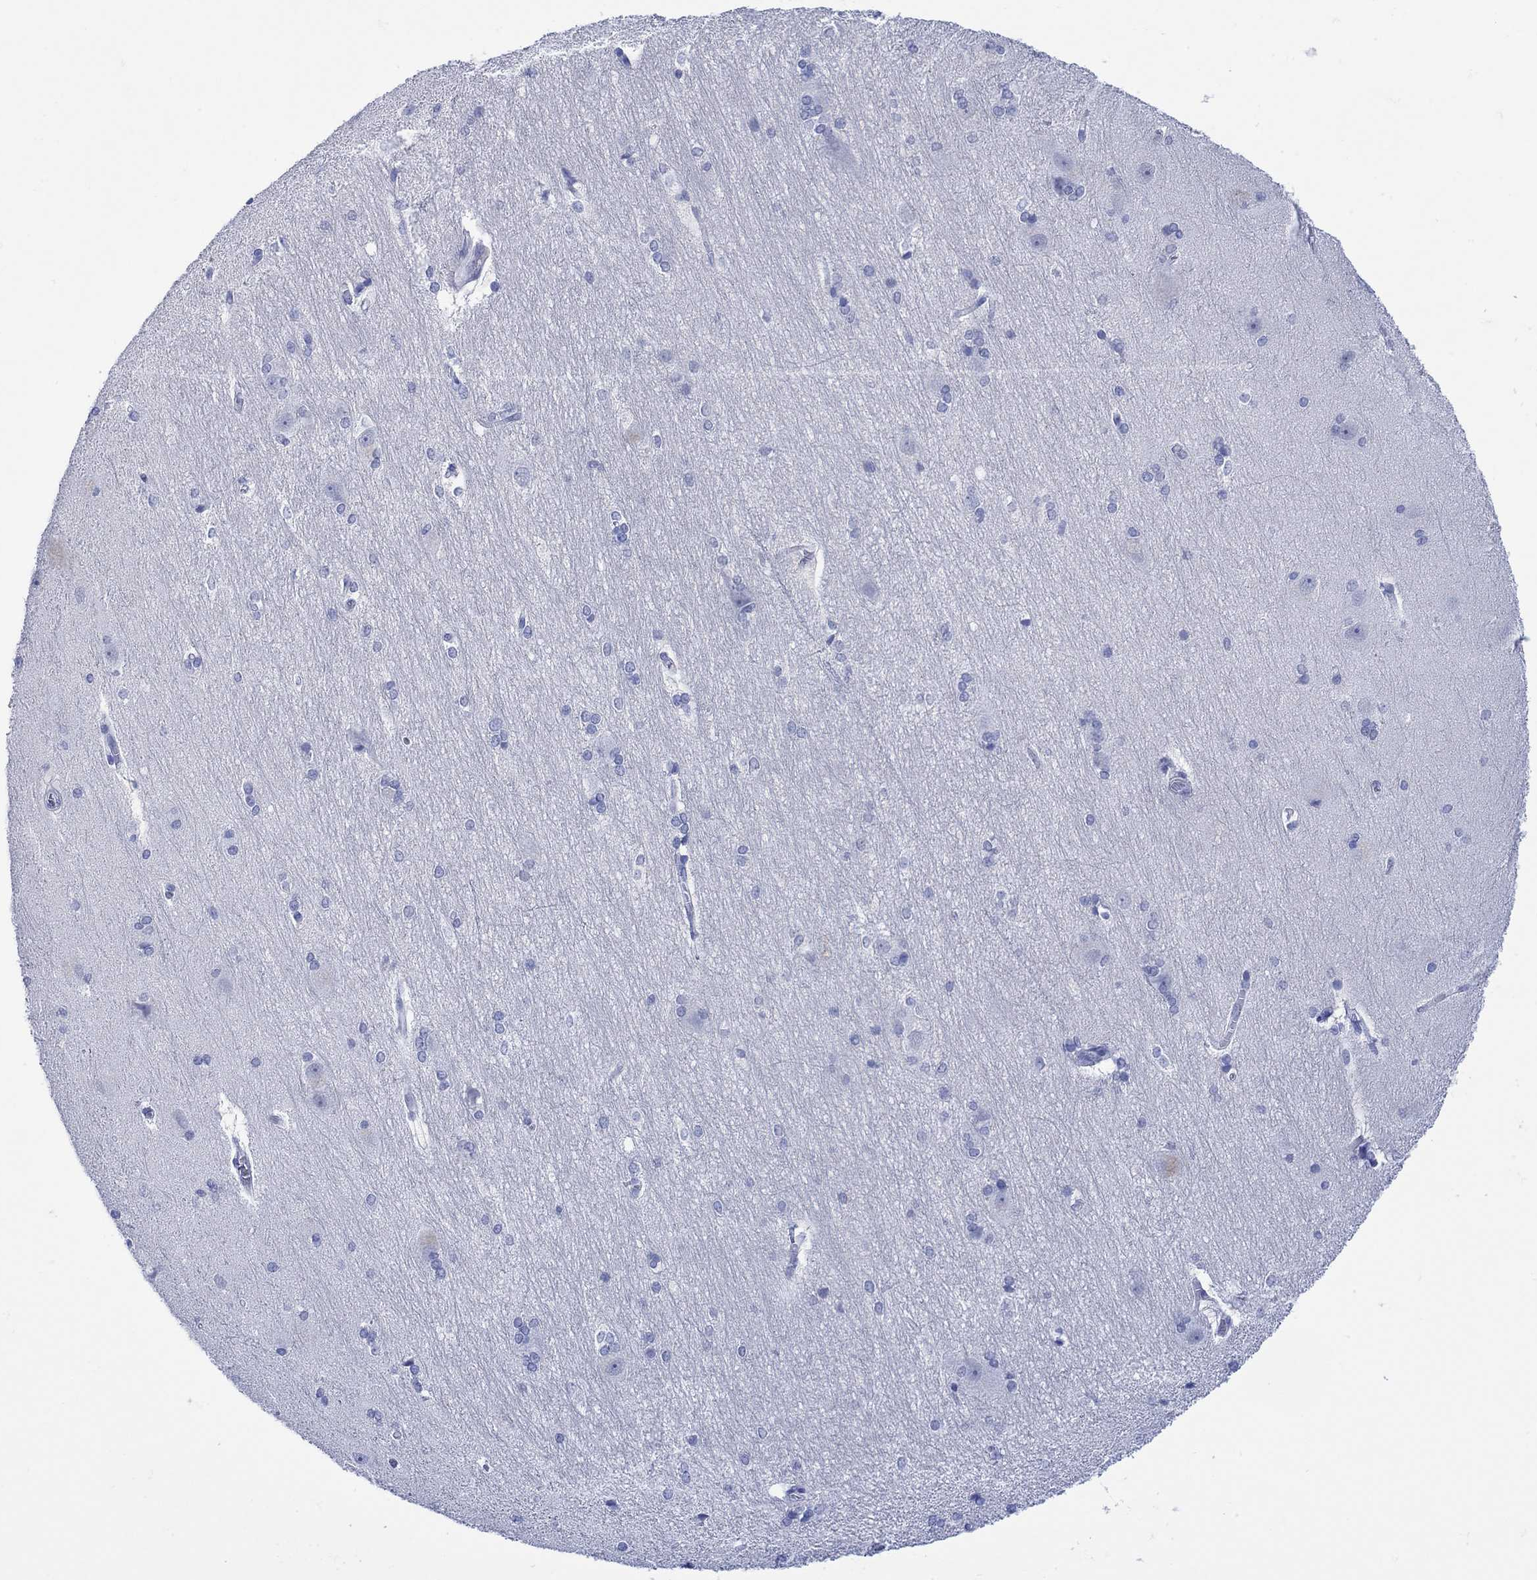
{"staining": {"intensity": "negative", "quantity": "none", "location": "none"}, "tissue": "hippocampus", "cell_type": "Glial cells", "image_type": "normal", "snomed": [{"axis": "morphology", "description": "Normal tissue, NOS"}, {"axis": "topography", "description": "Cerebral cortex"}, {"axis": "topography", "description": "Hippocampus"}], "caption": "The IHC photomicrograph has no significant positivity in glial cells of hippocampus.", "gene": "LINGO3", "patient": {"sex": "female", "age": 19}}